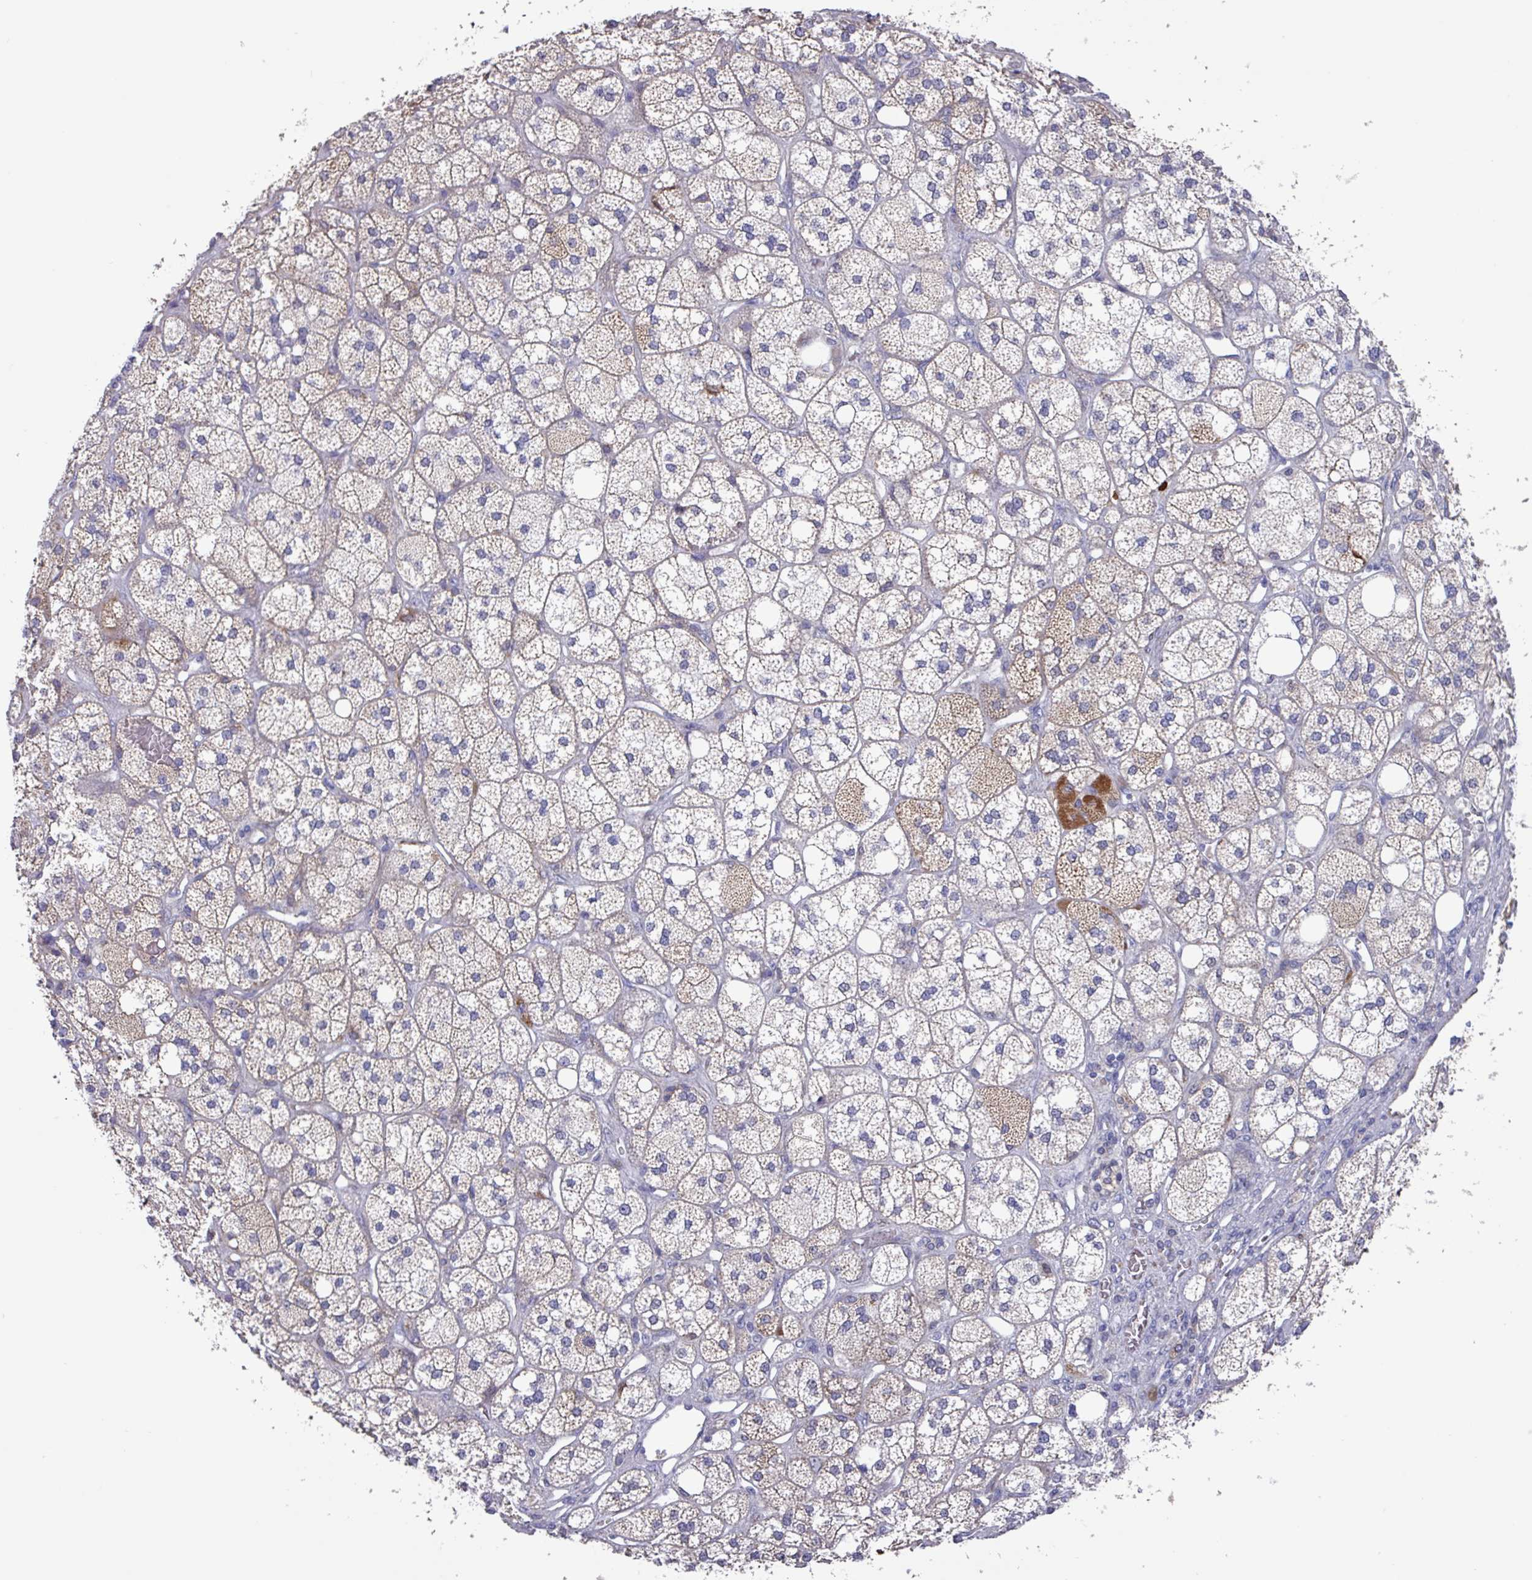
{"staining": {"intensity": "moderate", "quantity": "25%-75%", "location": "cytoplasmic/membranous"}, "tissue": "adrenal gland", "cell_type": "Glandular cells", "image_type": "normal", "snomed": [{"axis": "morphology", "description": "Normal tissue, NOS"}, {"axis": "topography", "description": "Adrenal gland"}], "caption": "A high-resolution image shows immunohistochemistry (IHC) staining of benign adrenal gland, which displays moderate cytoplasmic/membranous staining in about 25%-75% of glandular cells.", "gene": "UQCC2", "patient": {"sex": "male", "age": 61}}